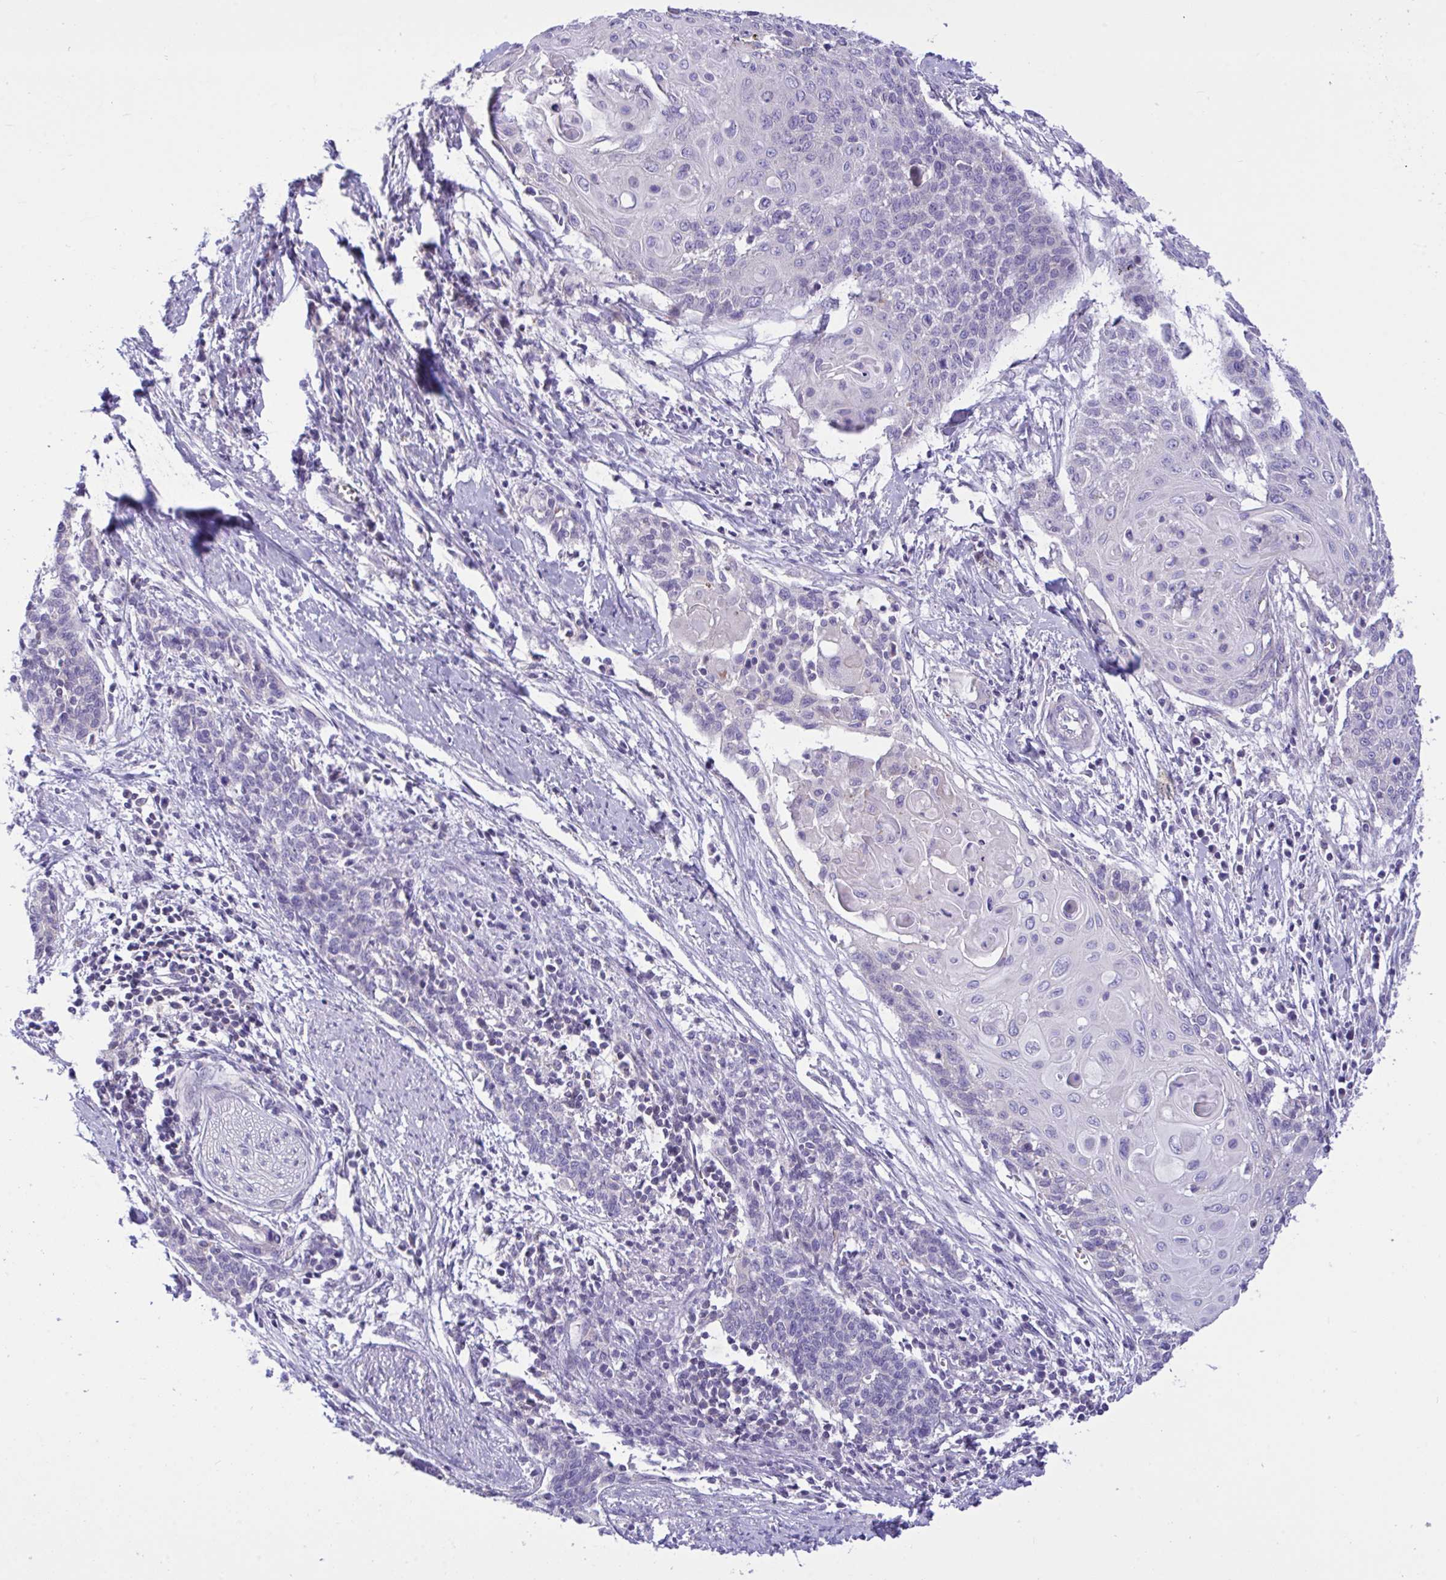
{"staining": {"intensity": "negative", "quantity": "none", "location": "none"}, "tissue": "cervical cancer", "cell_type": "Tumor cells", "image_type": "cancer", "snomed": [{"axis": "morphology", "description": "Squamous cell carcinoma, NOS"}, {"axis": "topography", "description": "Cervix"}], "caption": "There is no significant expression in tumor cells of cervical cancer. (IHC, brightfield microscopy, high magnification).", "gene": "WDR97", "patient": {"sex": "female", "age": 39}}